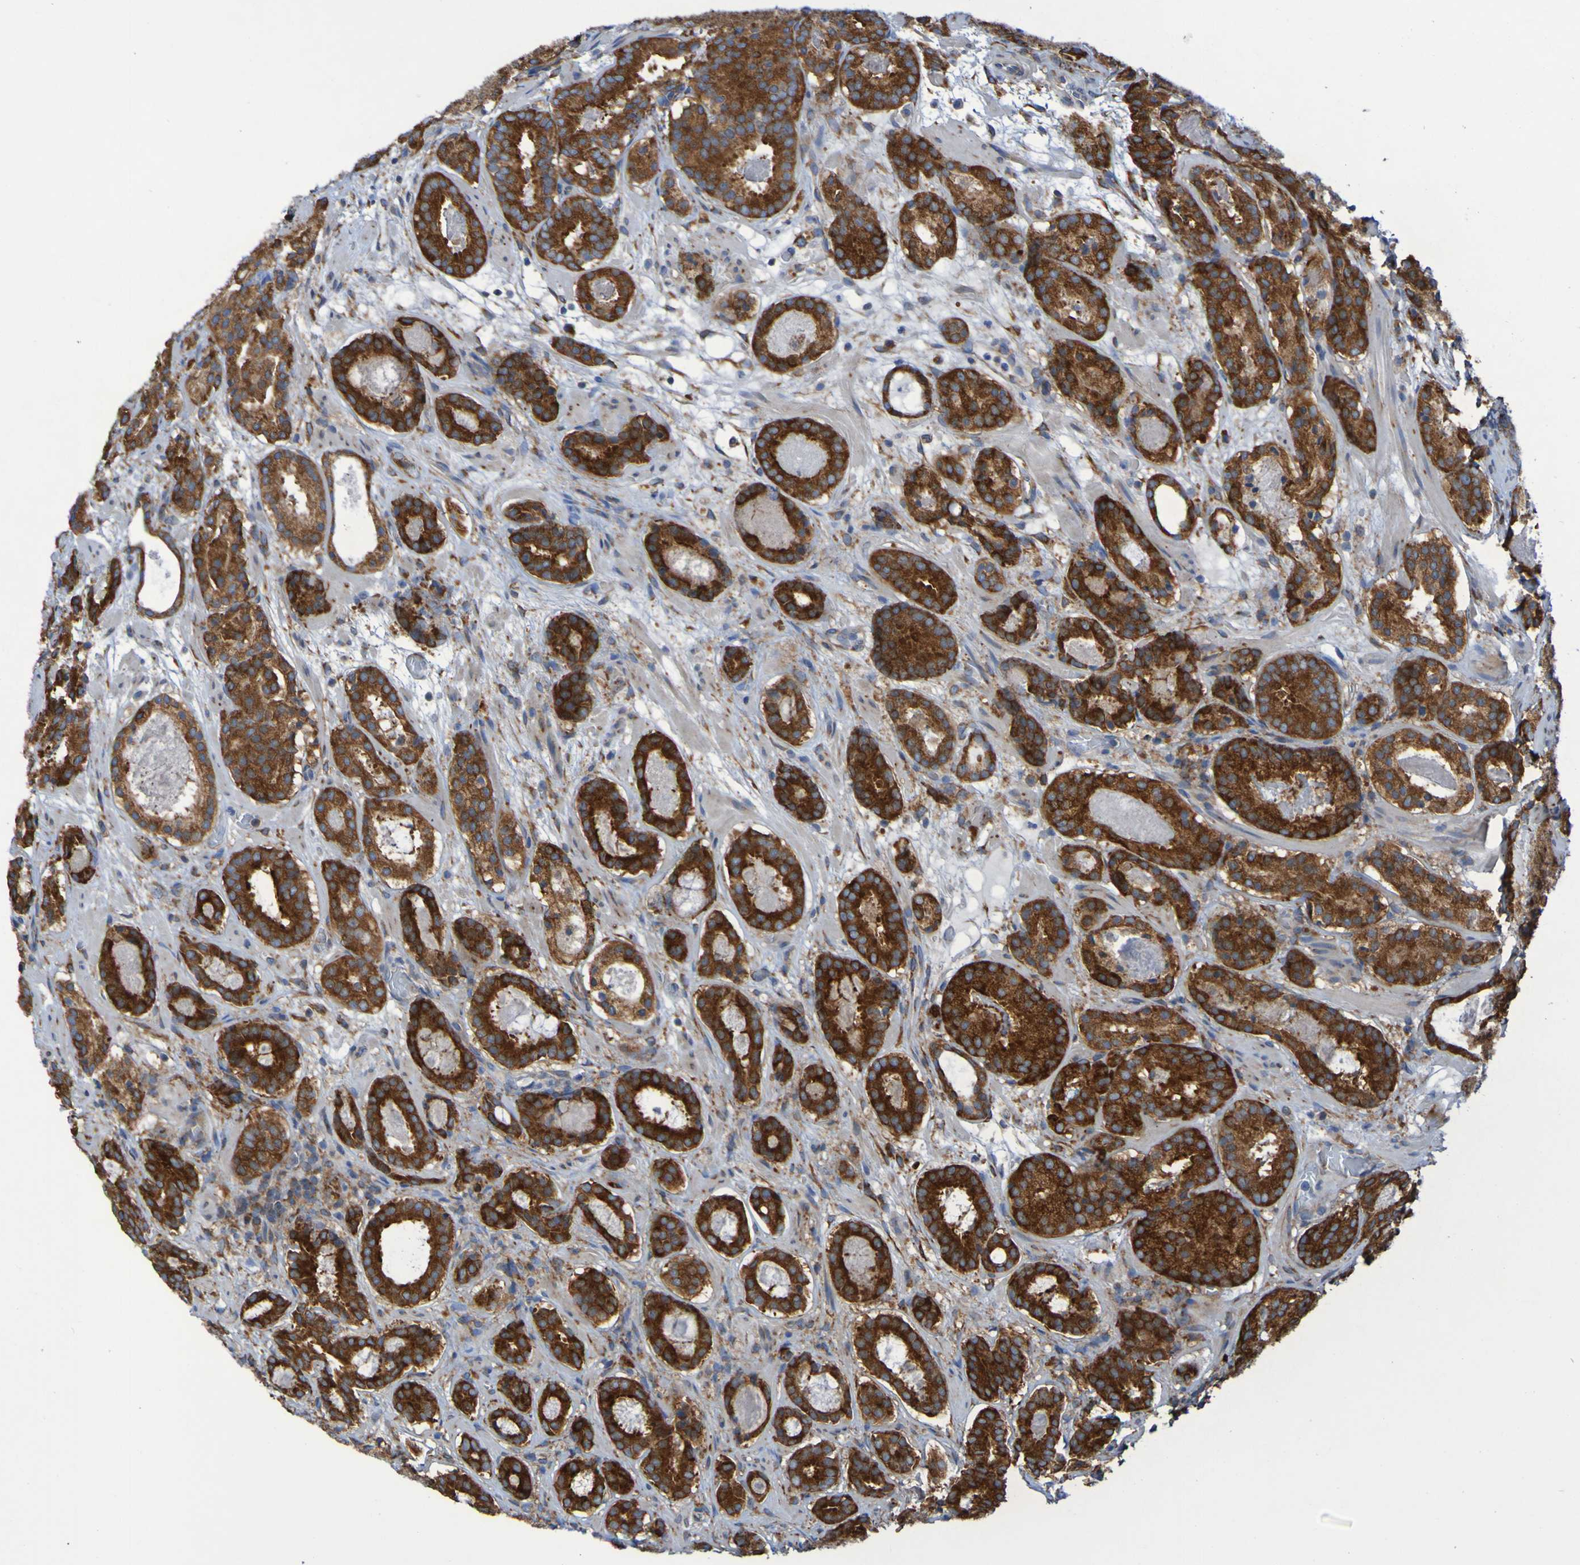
{"staining": {"intensity": "strong", "quantity": ">75%", "location": "cytoplasmic/membranous"}, "tissue": "prostate cancer", "cell_type": "Tumor cells", "image_type": "cancer", "snomed": [{"axis": "morphology", "description": "Adenocarcinoma, Low grade"}, {"axis": "topography", "description": "Prostate"}], "caption": "Approximately >75% of tumor cells in human prostate low-grade adenocarcinoma show strong cytoplasmic/membranous protein positivity as visualized by brown immunohistochemical staining.", "gene": "FKBP3", "patient": {"sex": "male", "age": 69}}